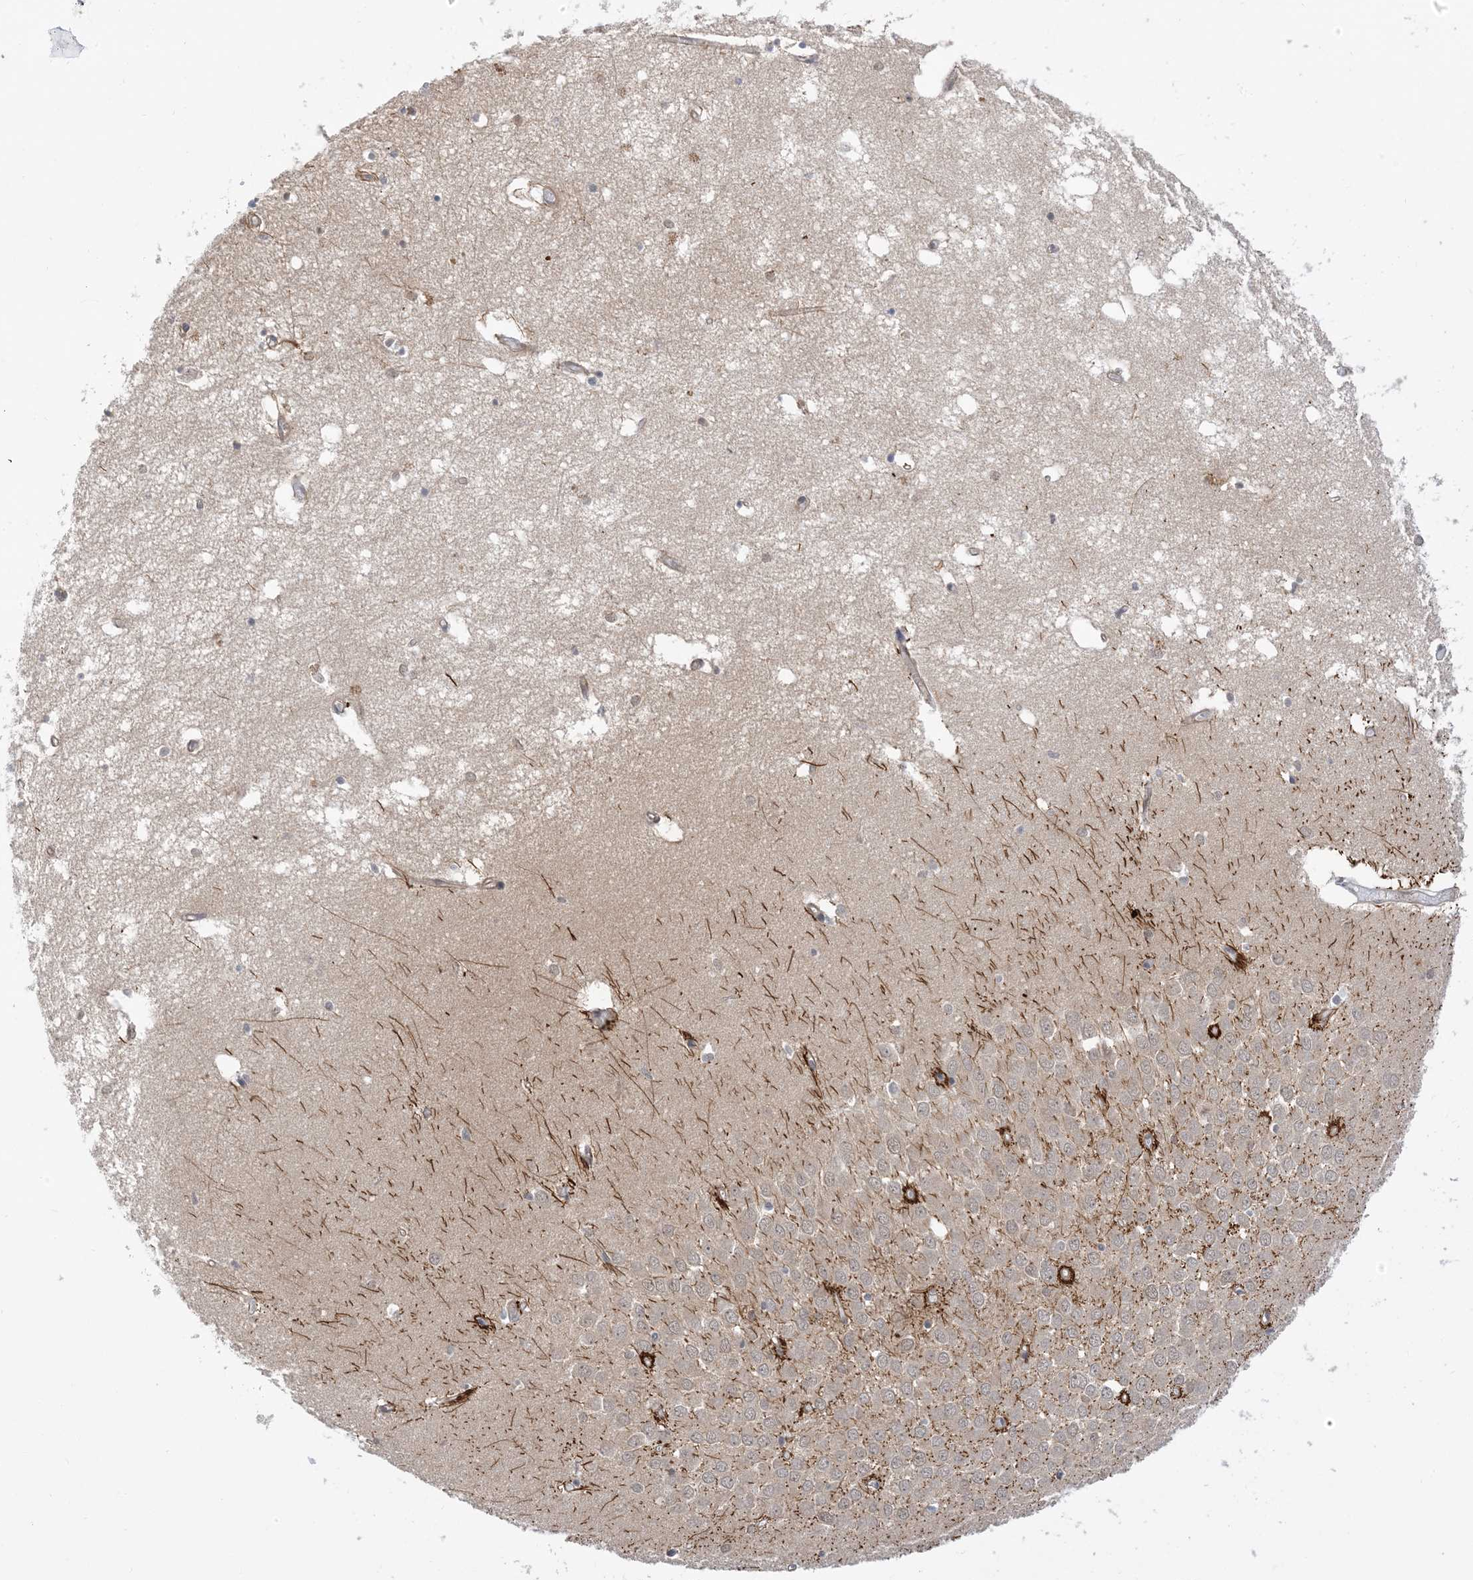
{"staining": {"intensity": "moderate", "quantity": "<25%", "location": "cytoplasmic/membranous"}, "tissue": "hippocampus", "cell_type": "Glial cells", "image_type": "normal", "snomed": [{"axis": "morphology", "description": "Normal tissue, NOS"}, {"axis": "topography", "description": "Hippocampus"}], "caption": "High-magnification brightfield microscopy of benign hippocampus stained with DAB (3,3'-diaminobenzidine) (brown) and counterstained with hematoxylin (blue). glial cells exhibit moderate cytoplasmic/membranous positivity is appreciated in approximately<25% of cells. (IHC, brightfield microscopy, high magnification).", "gene": "WDR26", "patient": {"sex": "male", "age": 70}}